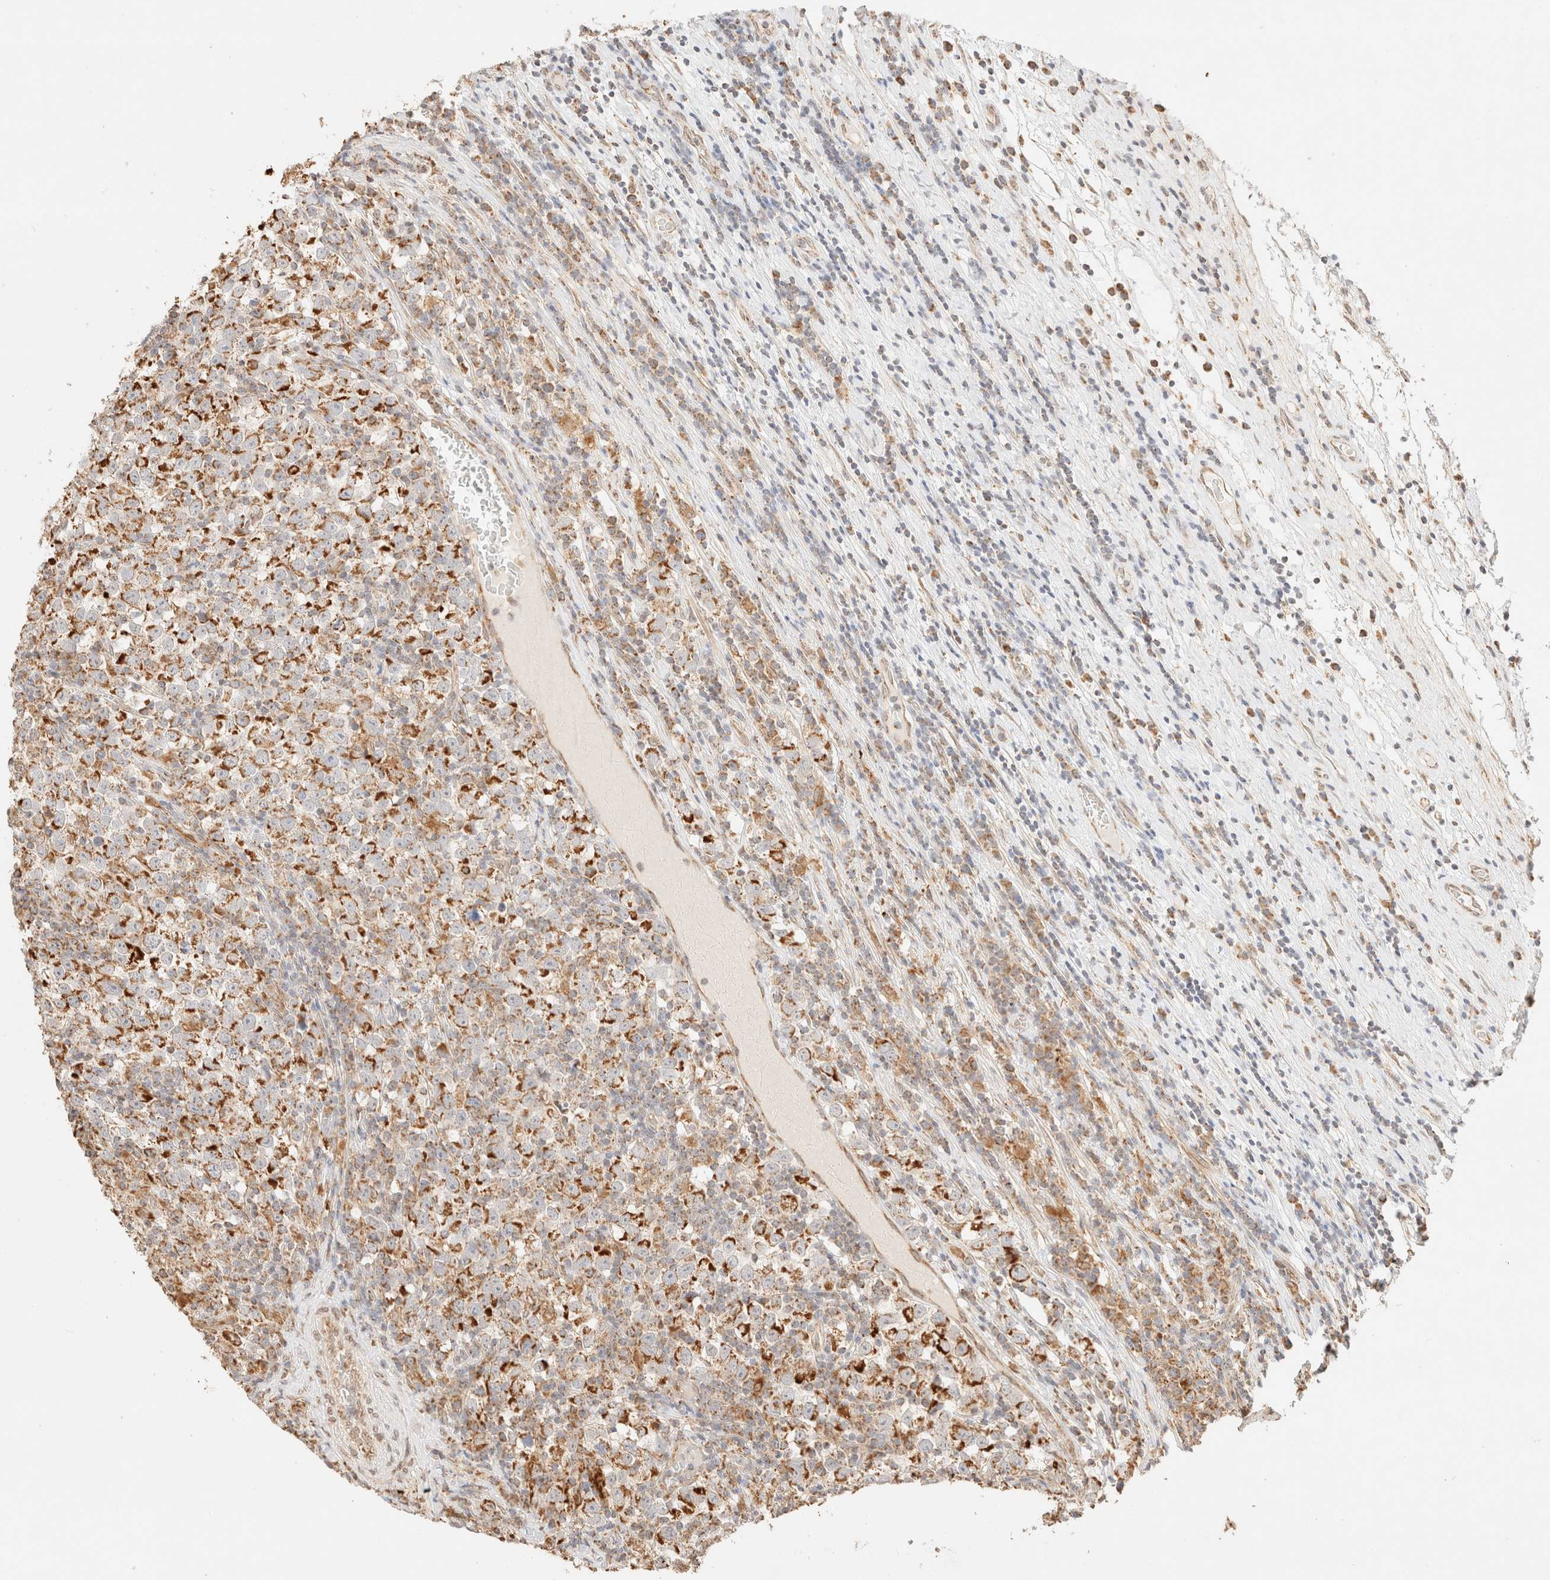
{"staining": {"intensity": "strong", "quantity": ">75%", "location": "cytoplasmic/membranous"}, "tissue": "testis cancer", "cell_type": "Tumor cells", "image_type": "cancer", "snomed": [{"axis": "morphology", "description": "Normal tissue, NOS"}, {"axis": "morphology", "description": "Seminoma, NOS"}, {"axis": "topography", "description": "Testis"}], "caption": "Immunohistochemical staining of testis seminoma shows high levels of strong cytoplasmic/membranous expression in approximately >75% of tumor cells.", "gene": "TACO1", "patient": {"sex": "male", "age": 43}}